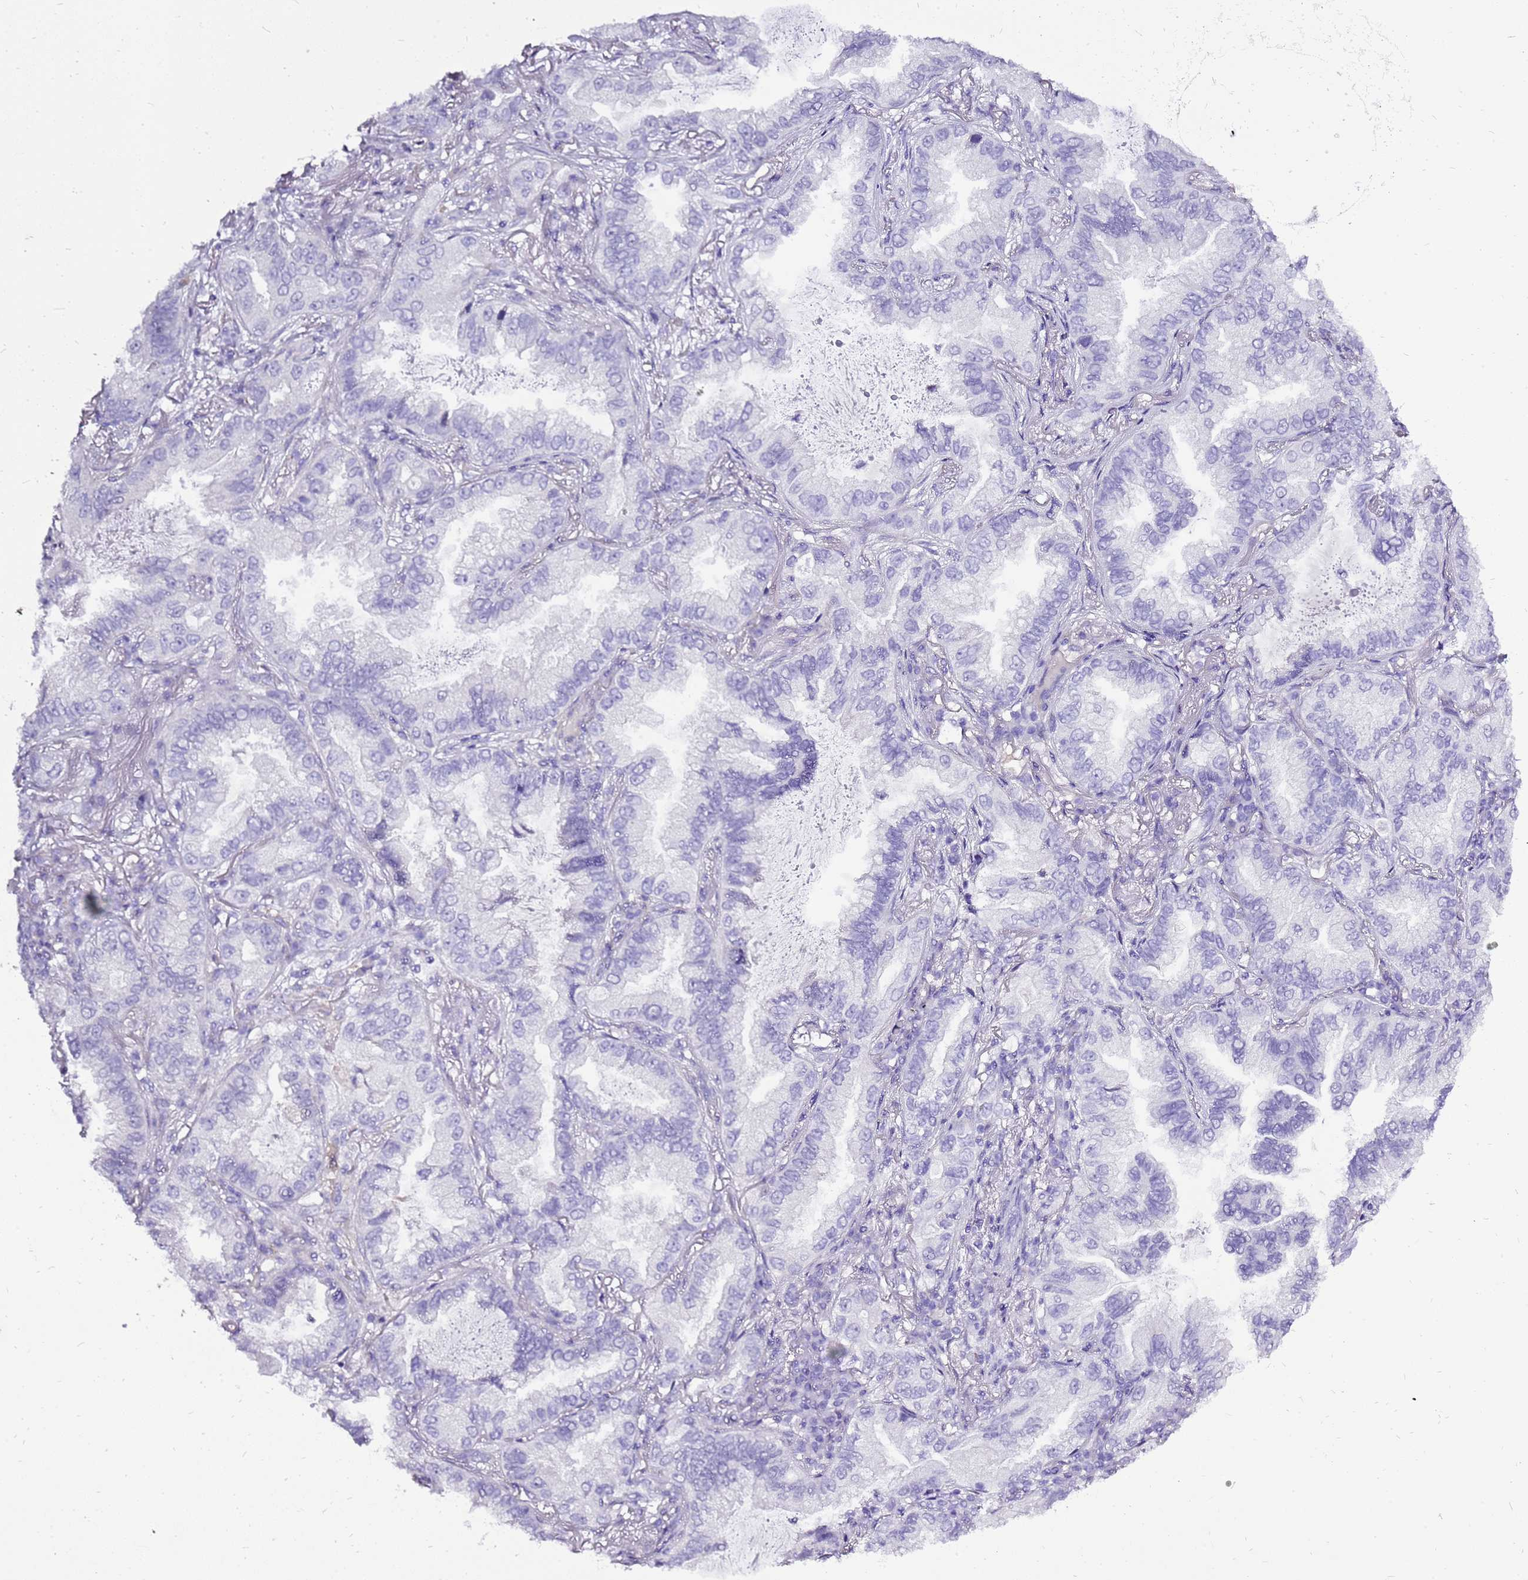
{"staining": {"intensity": "negative", "quantity": "none", "location": "none"}, "tissue": "lung cancer", "cell_type": "Tumor cells", "image_type": "cancer", "snomed": [{"axis": "morphology", "description": "Adenocarcinoma, NOS"}, {"axis": "topography", "description": "Lung"}], "caption": "Tumor cells show no significant protein positivity in lung adenocarcinoma.", "gene": "ACSS3", "patient": {"sex": "female", "age": 69}}